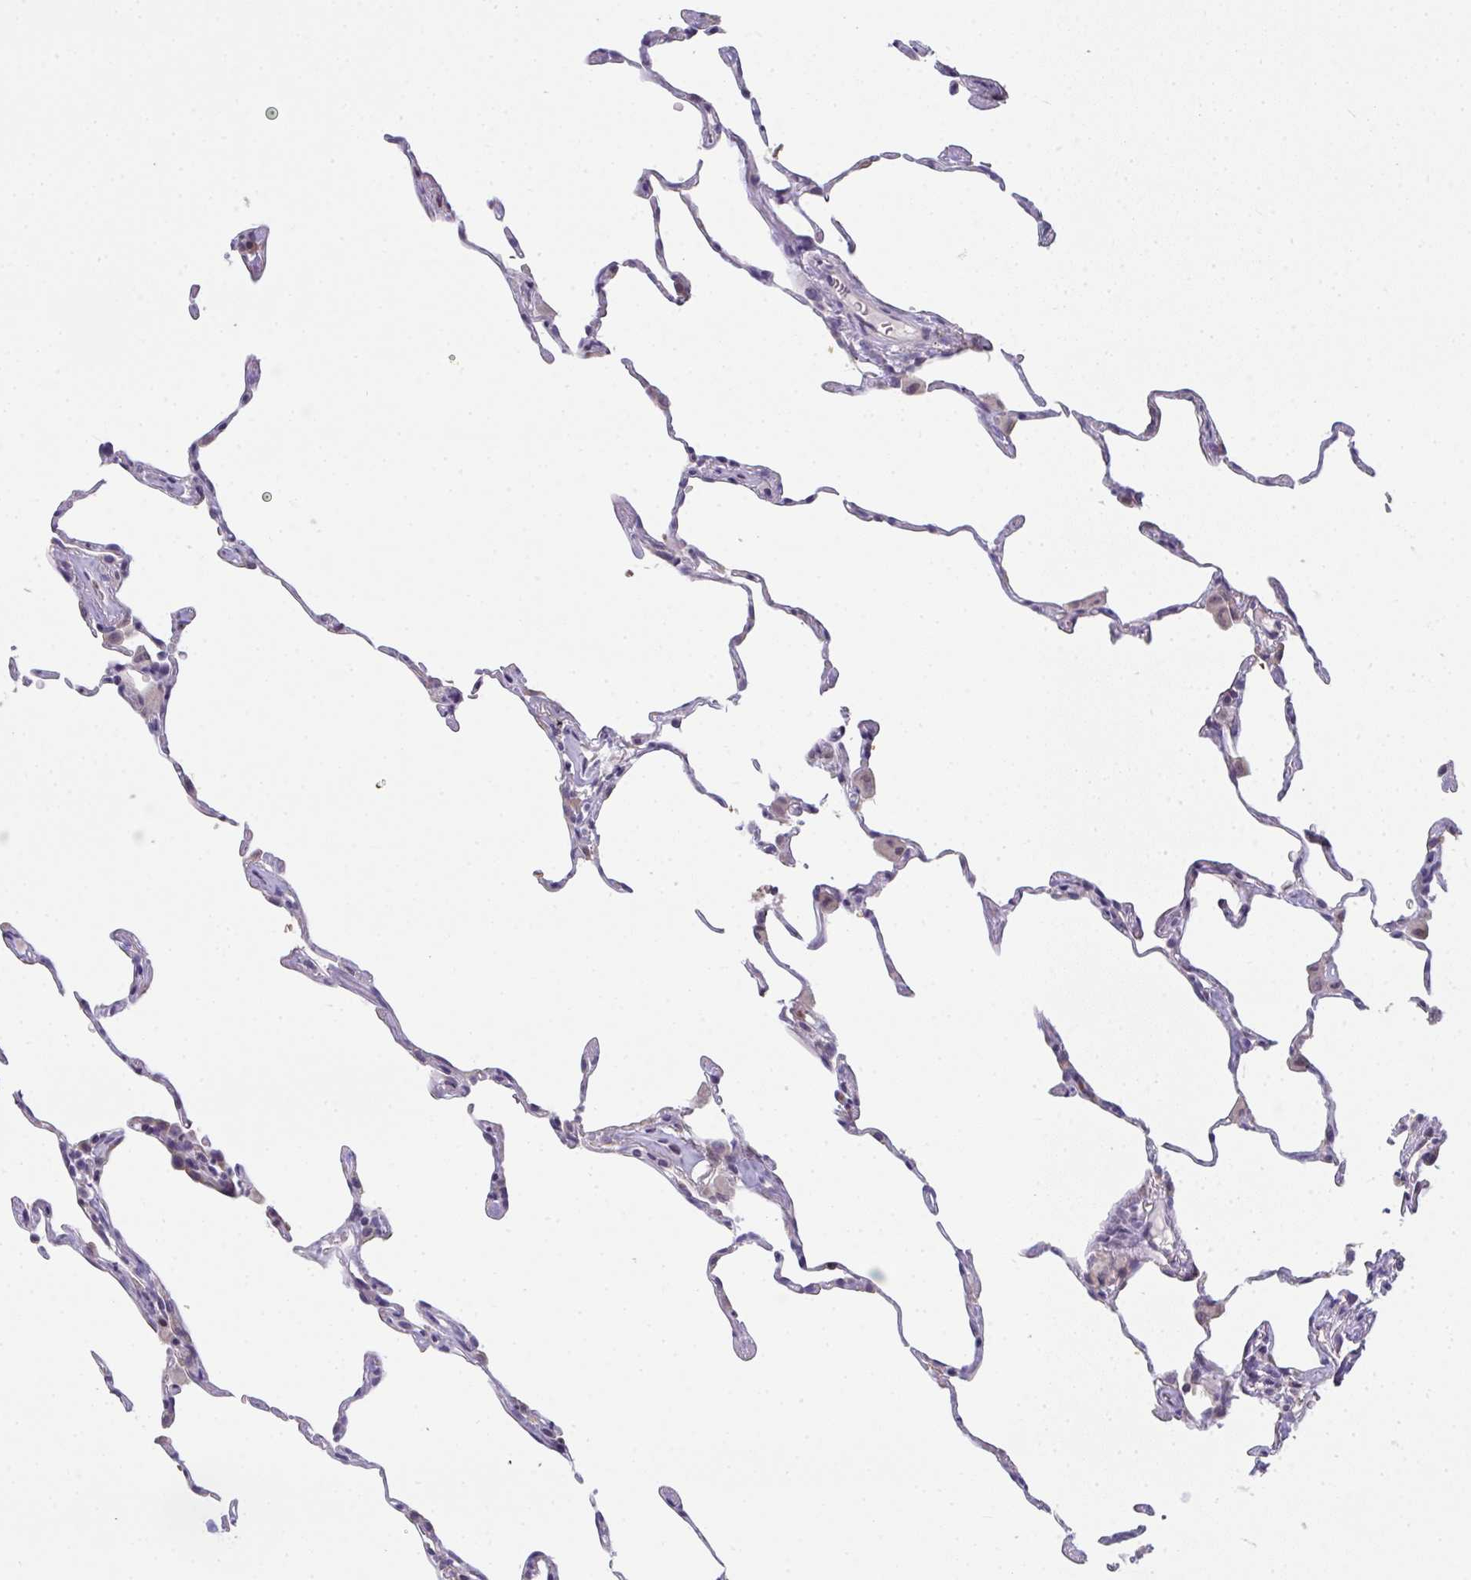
{"staining": {"intensity": "negative", "quantity": "none", "location": "none"}, "tissue": "lung", "cell_type": "Alveolar cells", "image_type": "normal", "snomed": [{"axis": "morphology", "description": "Normal tissue, NOS"}, {"axis": "topography", "description": "Lung"}], "caption": "Protein analysis of benign lung exhibits no significant positivity in alveolar cells. (DAB immunohistochemistry visualized using brightfield microscopy, high magnification).", "gene": "RIOK1", "patient": {"sex": "female", "age": 57}}